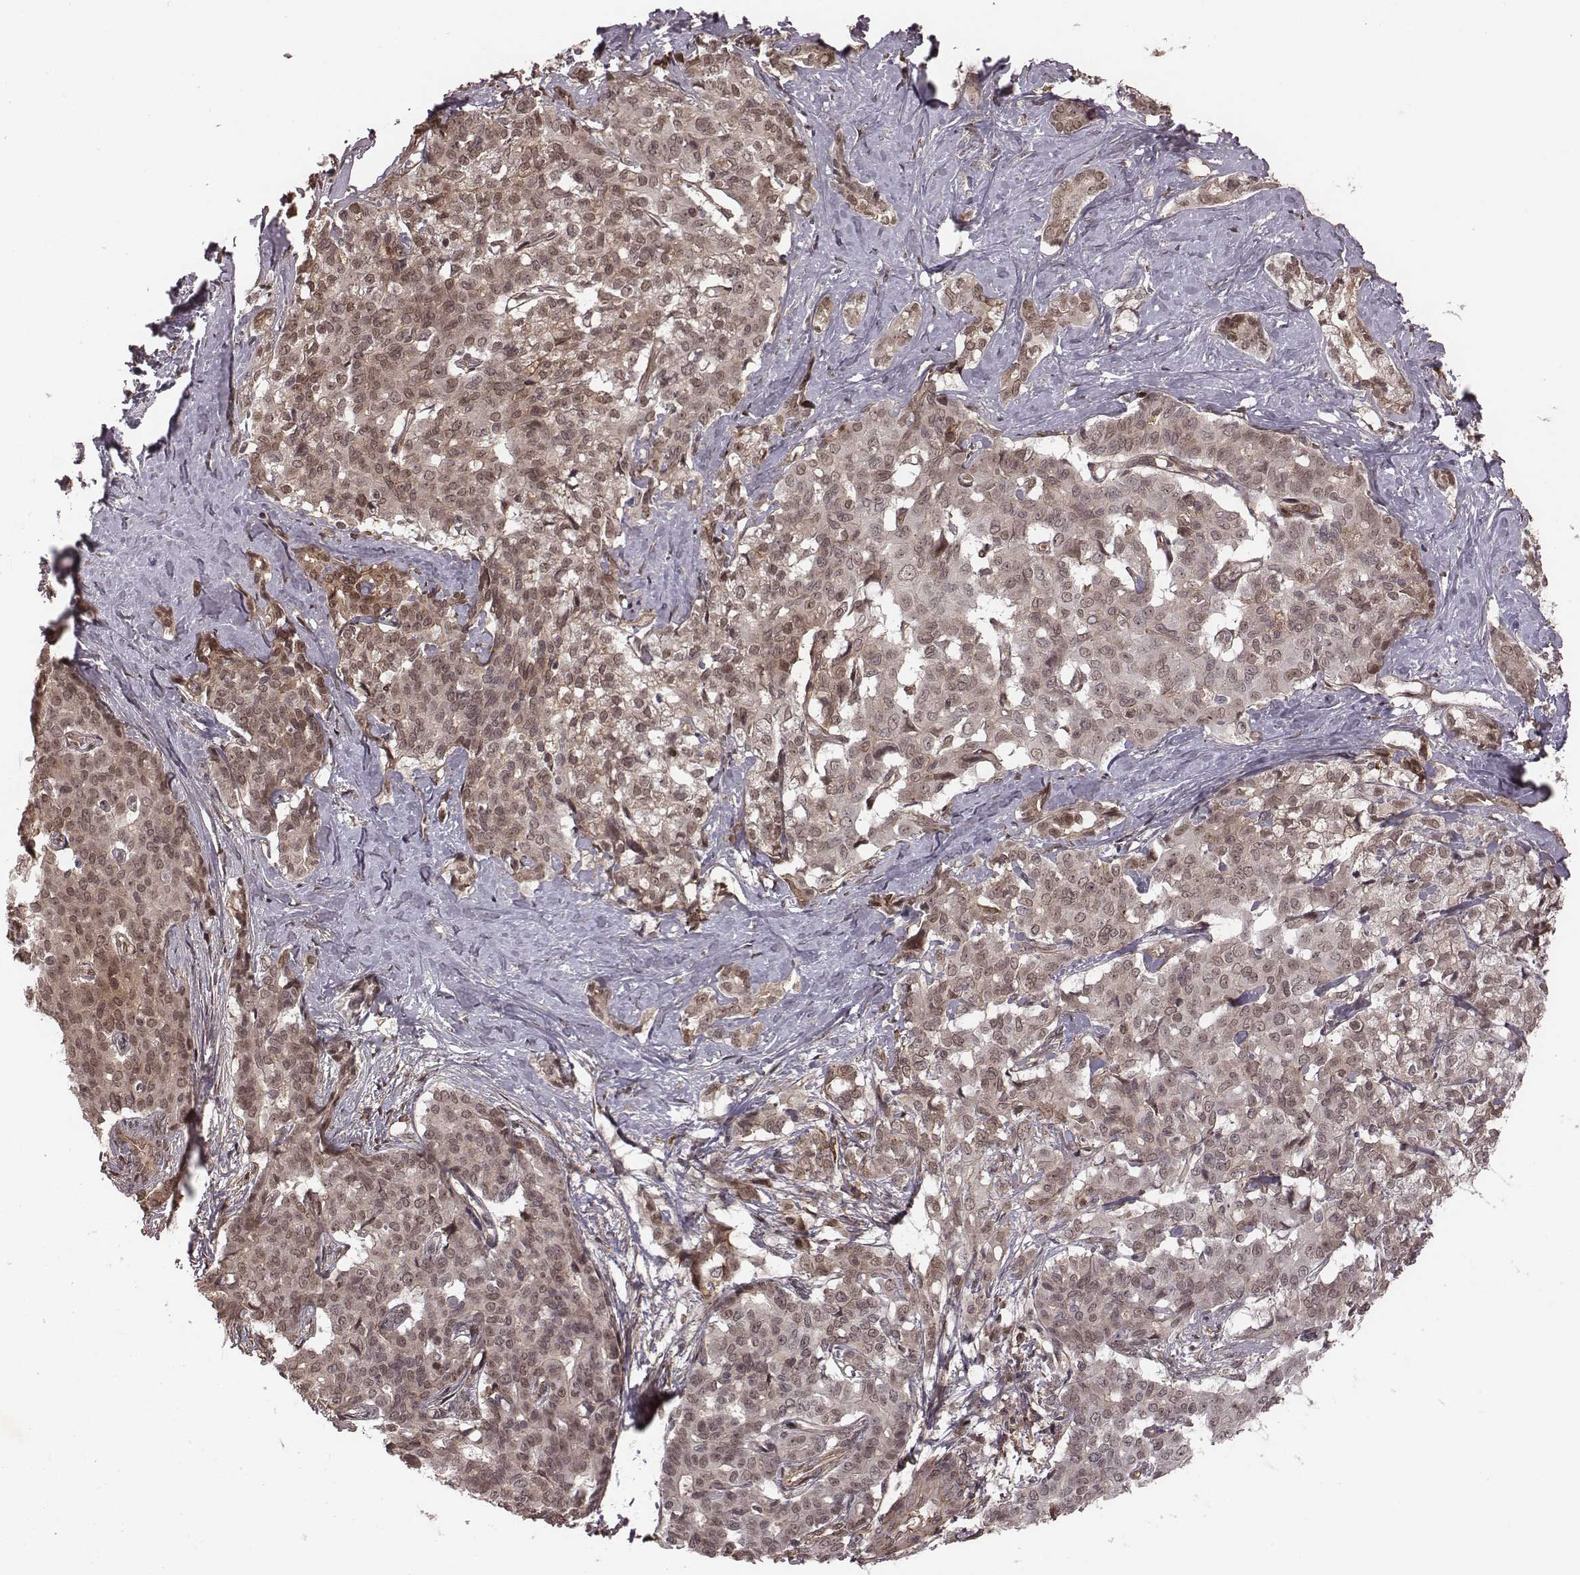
{"staining": {"intensity": "moderate", "quantity": "25%-75%", "location": "cytoplasmic/membranous,nuclear"}, "tissue": "liver cancer", "cell_type": "Tumor cells", "image_type": "cancer", "snomed": [{"axis": "morphology", "description": "Cholangiocarcinoma"}, {"axis": "topography", "description": "Liver"}], "caption": "Immunohistochemical staining of liver cancer (cholangiocarcinoma) shows medium levels of moderate cytoplasmic/membranous and nuclear positivity in about 25%-75% of tumor cells.", "gene": "RPL3", "patient": {"sex": "female", "age": 47}}